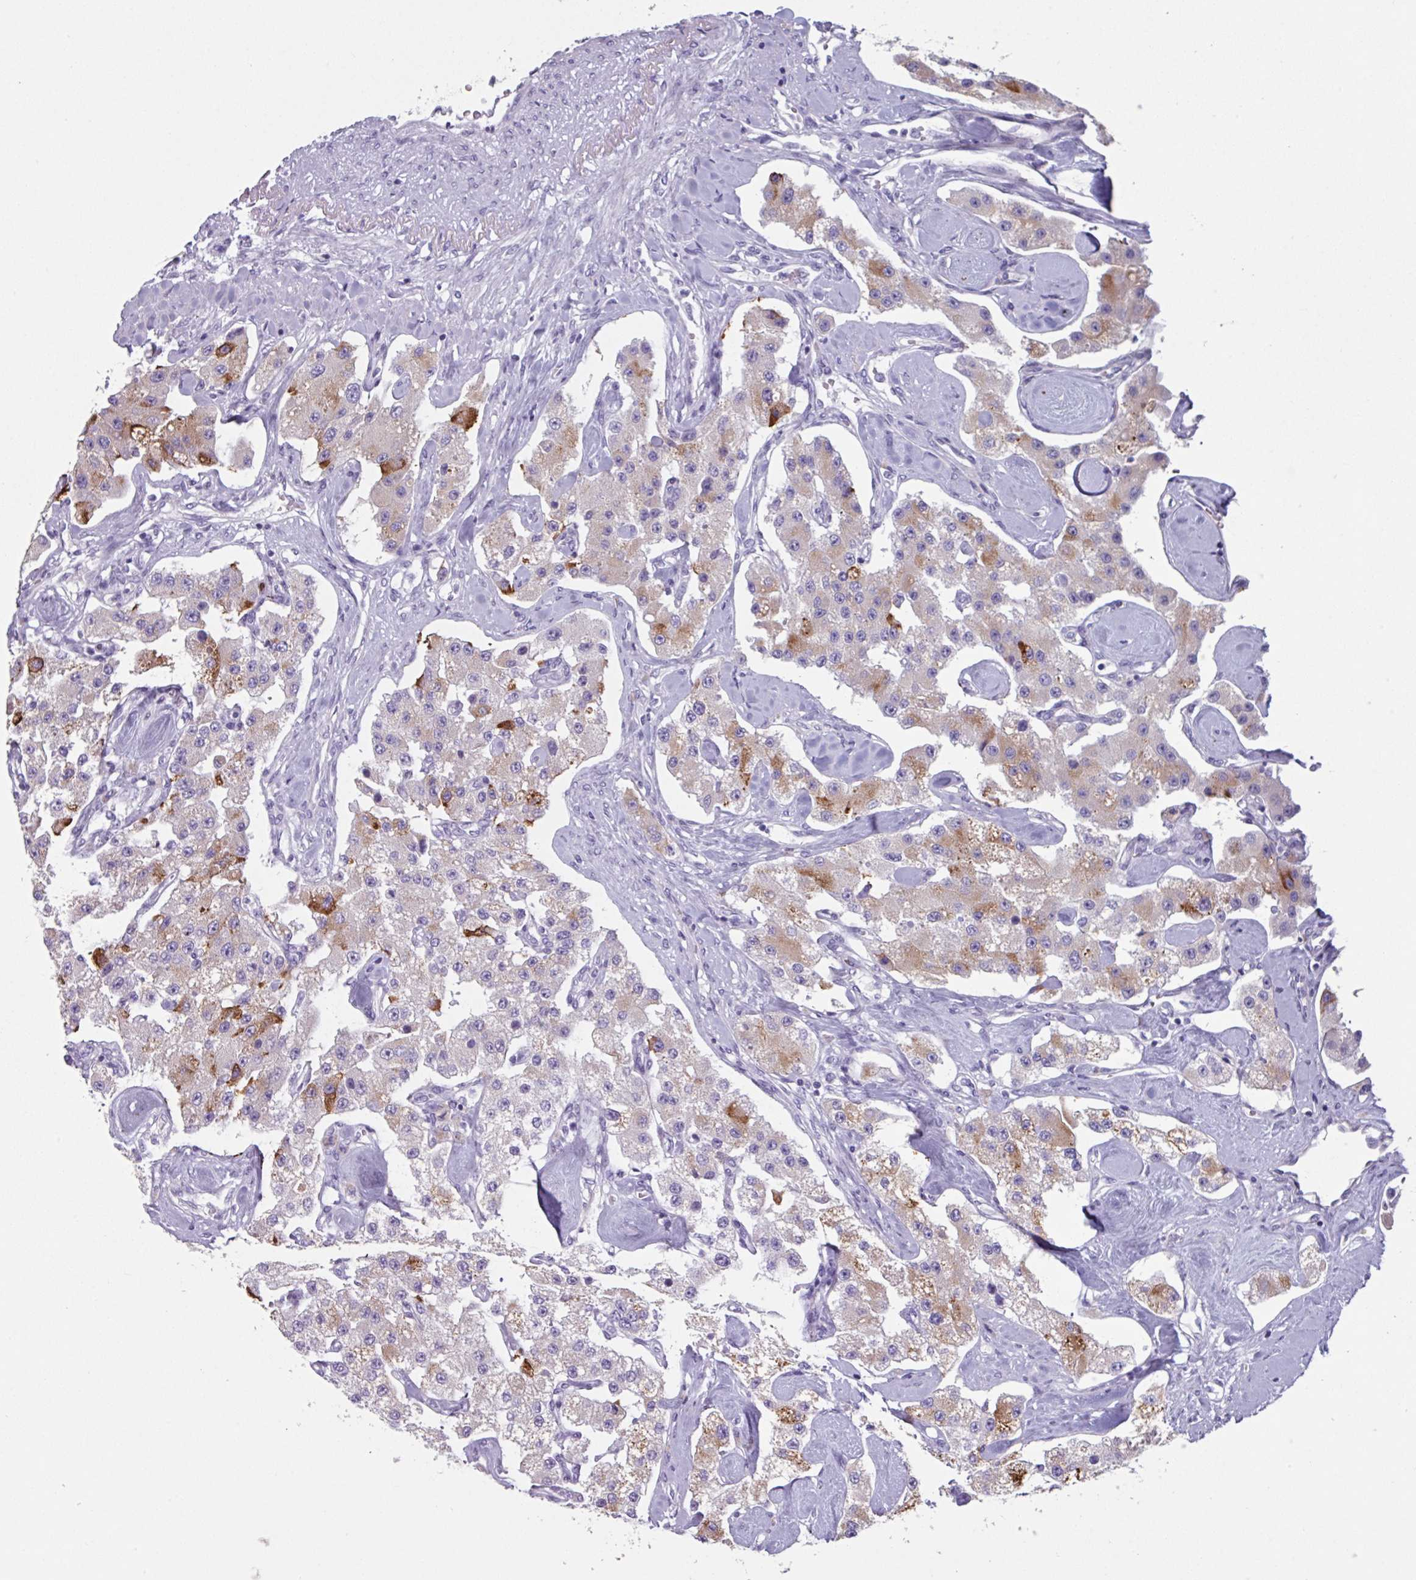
{"staining": {"intensity": "strong", "quantity": "<25%", "location": "cytoplasmic/membranous"}, "tissue": "carcinoid", "cell_type": "Tumor cells", "image_type": "cancer", "snomed": [{"axis": "morphology", "description": "Carcinoid, malignant, NOS"}, {"axis": "topography", "description": "Pancreas"}], "caption": "Immunohistochemistry histopathology image of human carcinoid stained for a protein (brown), which displays medium levels of strong cytoplasmic/membranous staining in approximately <25% of tumor cells.", "gene": "OR2T10", "patient": {"sex": "male", "age": 41}}